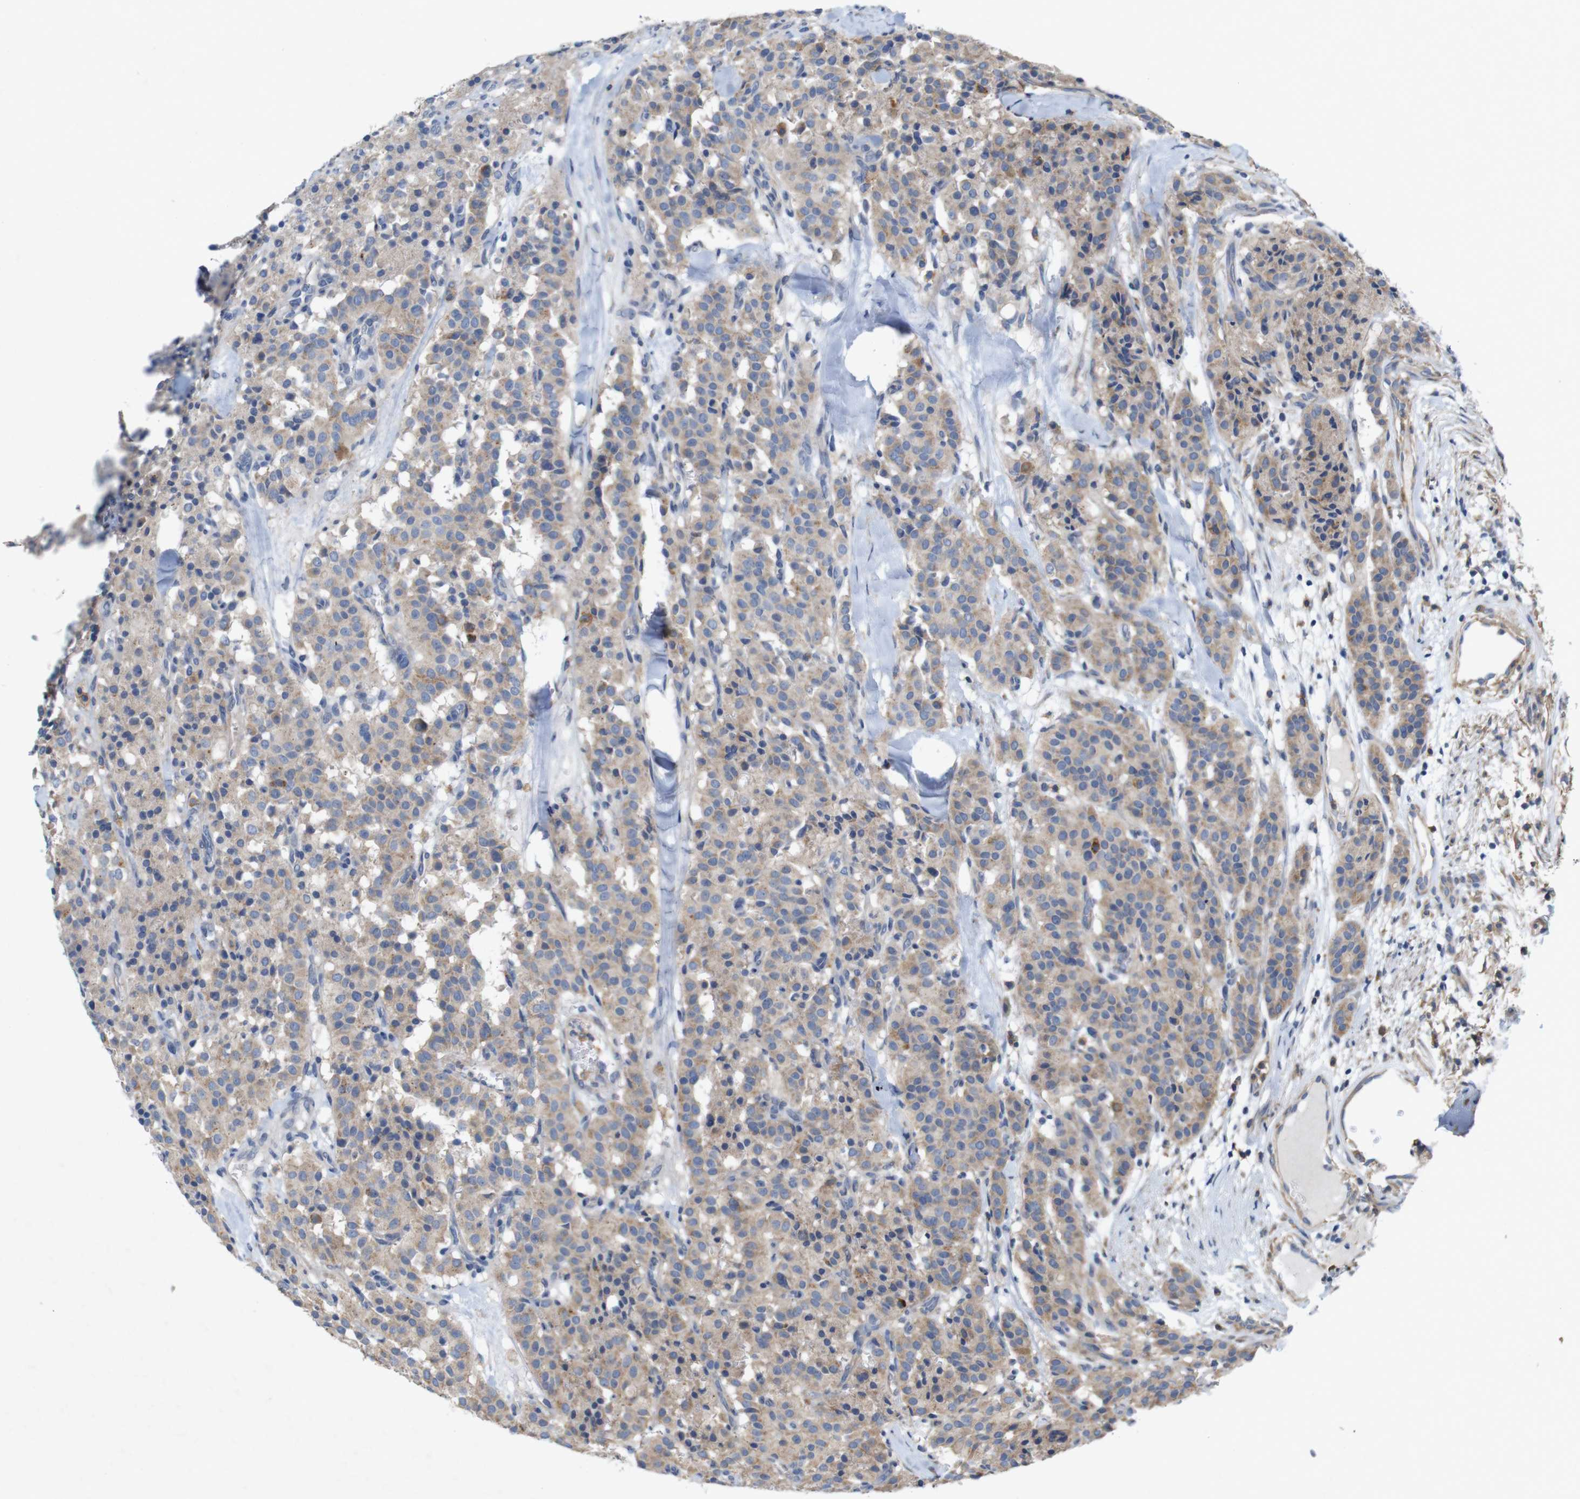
{"staining": {"intensity": "weak", "quantity": ">75%", "location": "cytoplasmic/membranous"}, "tissue": "carcinoid", "cell_type": "Tumor cells", "image_type": "cancer", "snomed": [{"axis": "morphology", "description": "Carcinoid, malignant, NOS"}, {"axis": "topography", "description": "Lung"}], "caption": "DAB immunohistochemical staining of human carcinoid exhibits weak cytoplasmic/membranous protein expression in about >75% of tumor cells.", "gene": "SIGLEC8", "patient": {"sex": "male", "age": 30}}